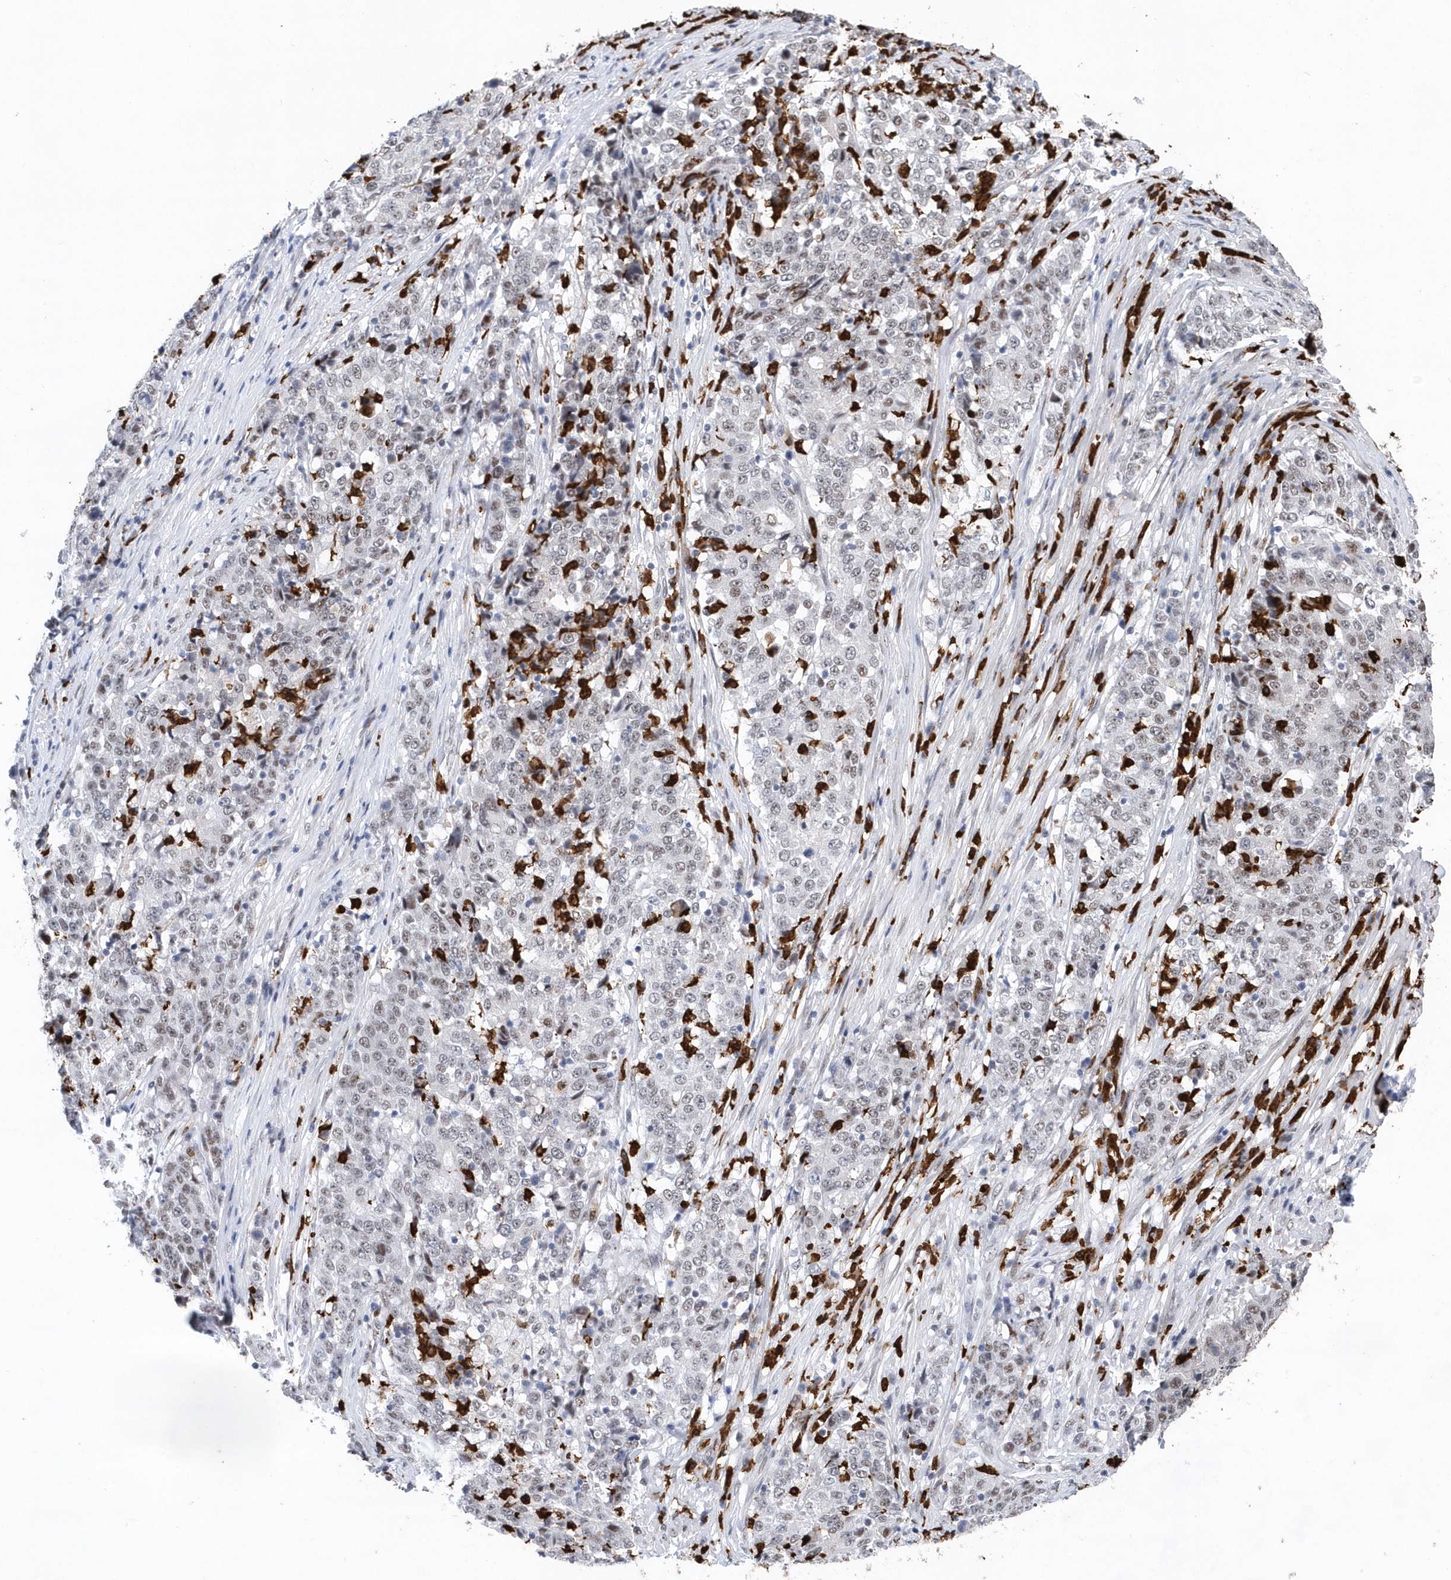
{"staining": {"intensity": "weak", "quantity": "25%-75%", "location": "nuclear"}, "tissue": "stomach cancer", "cell_type": "Tumor cells", "image_type": "cancer", "snomed": [{"axis": "morphology", "description": "Adenocarcinoma, NOS"}, {"axis": "topography", "description": "Stomach"}], "caption": "Adenocarcinoma (stomach) was stained to show a protein in brown. There is low levels of weak nuclear expression in about 25%-75% of tumor cells.", "gene": "RPP30", "patient": {"sex": "male", "age": 59}}